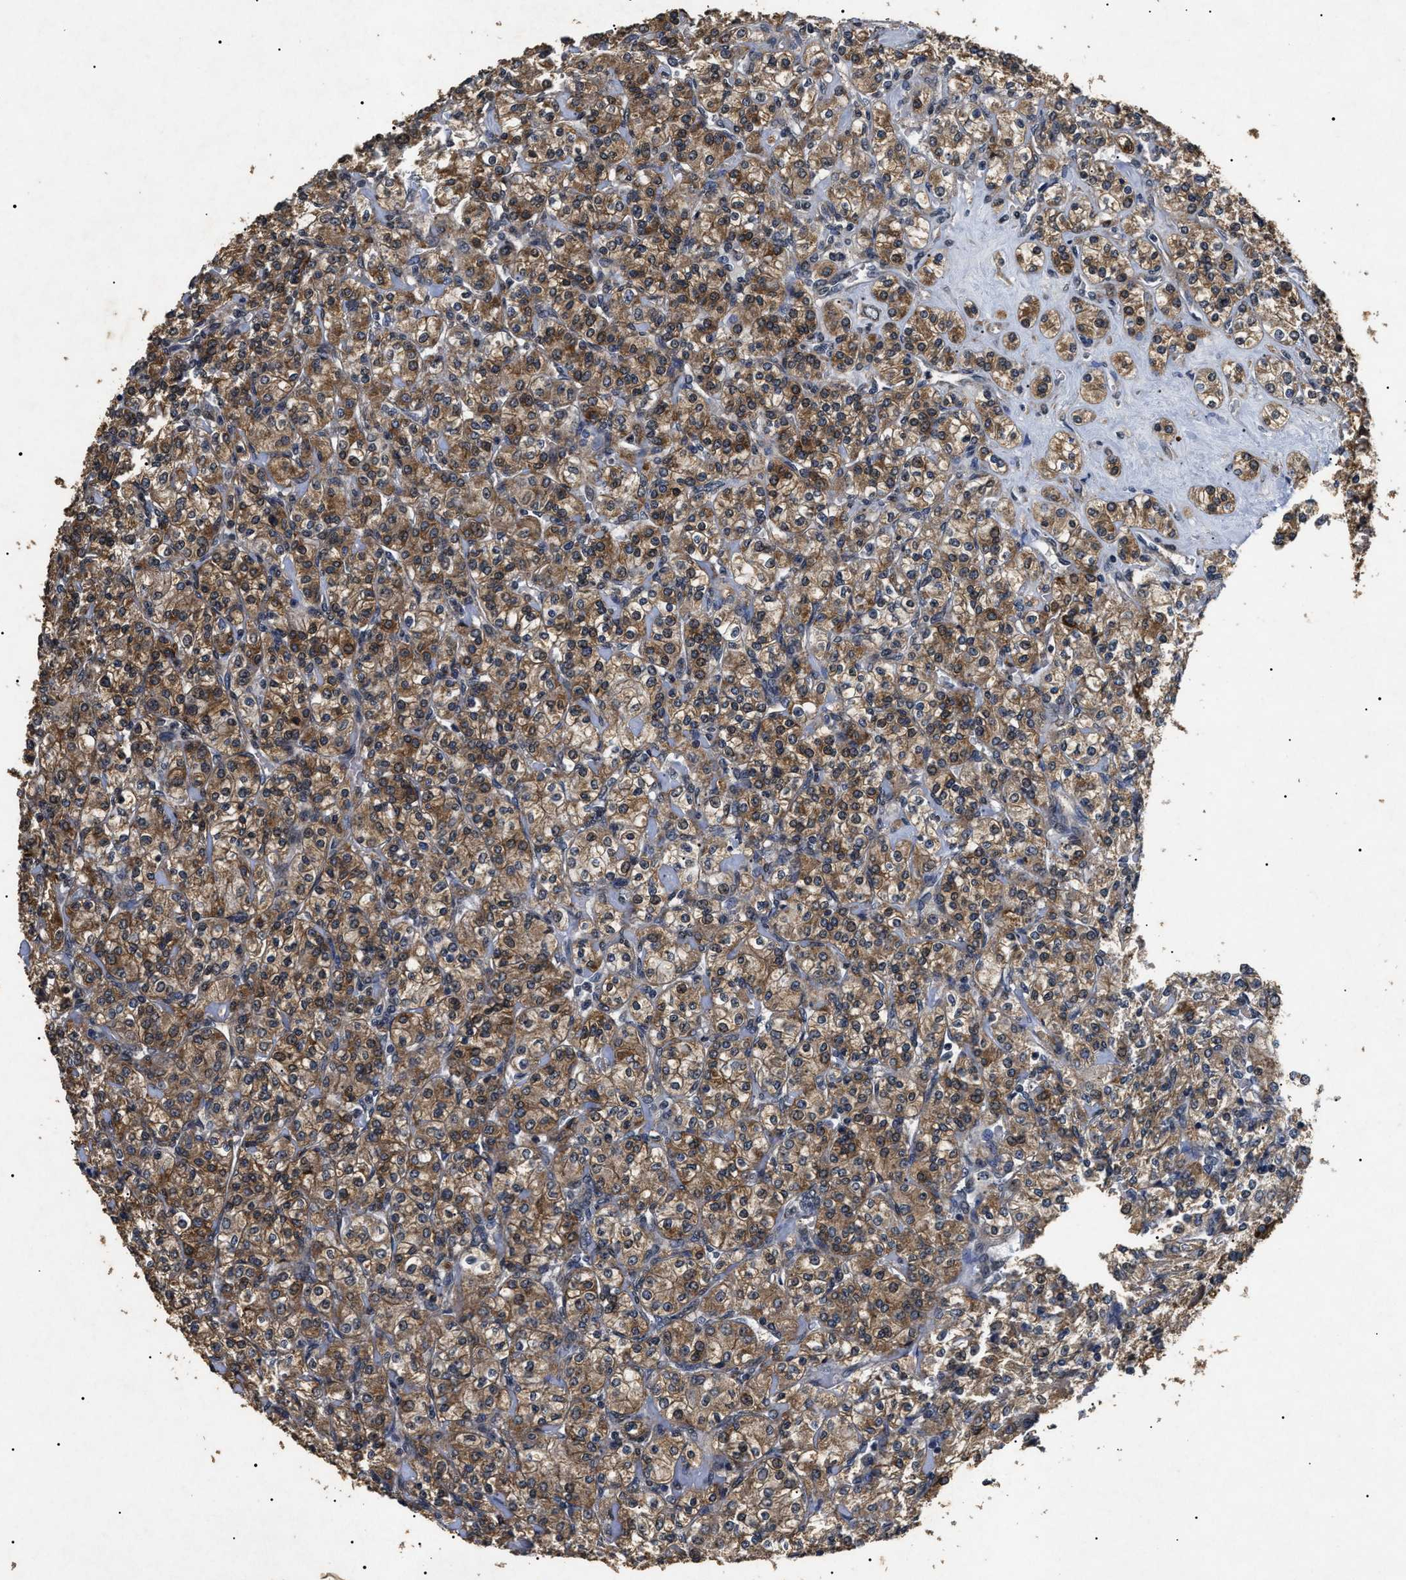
{"staining": {"intensity": "moderate", "quantity": ">75%", "location": "cytoplasmic/membranous"}, "tissue": "renal cancer", "cell_type": "Tumor cells", "image_type": "cancer", "snomed": [{"axis": "morphology", "description": "Adenocarcinoma, NOS"}, {"axis": "topography", "description": "Kidney"}], "caption": "This micrograph exhibits IHC staining of renal cancer (adenocarcinoma), with medium moderate cytoplasmic/membranous positivity in approximately >75% of tumor cells.", "gene": "ANP32E", "patient": {"sex": "male", "age": 77}}